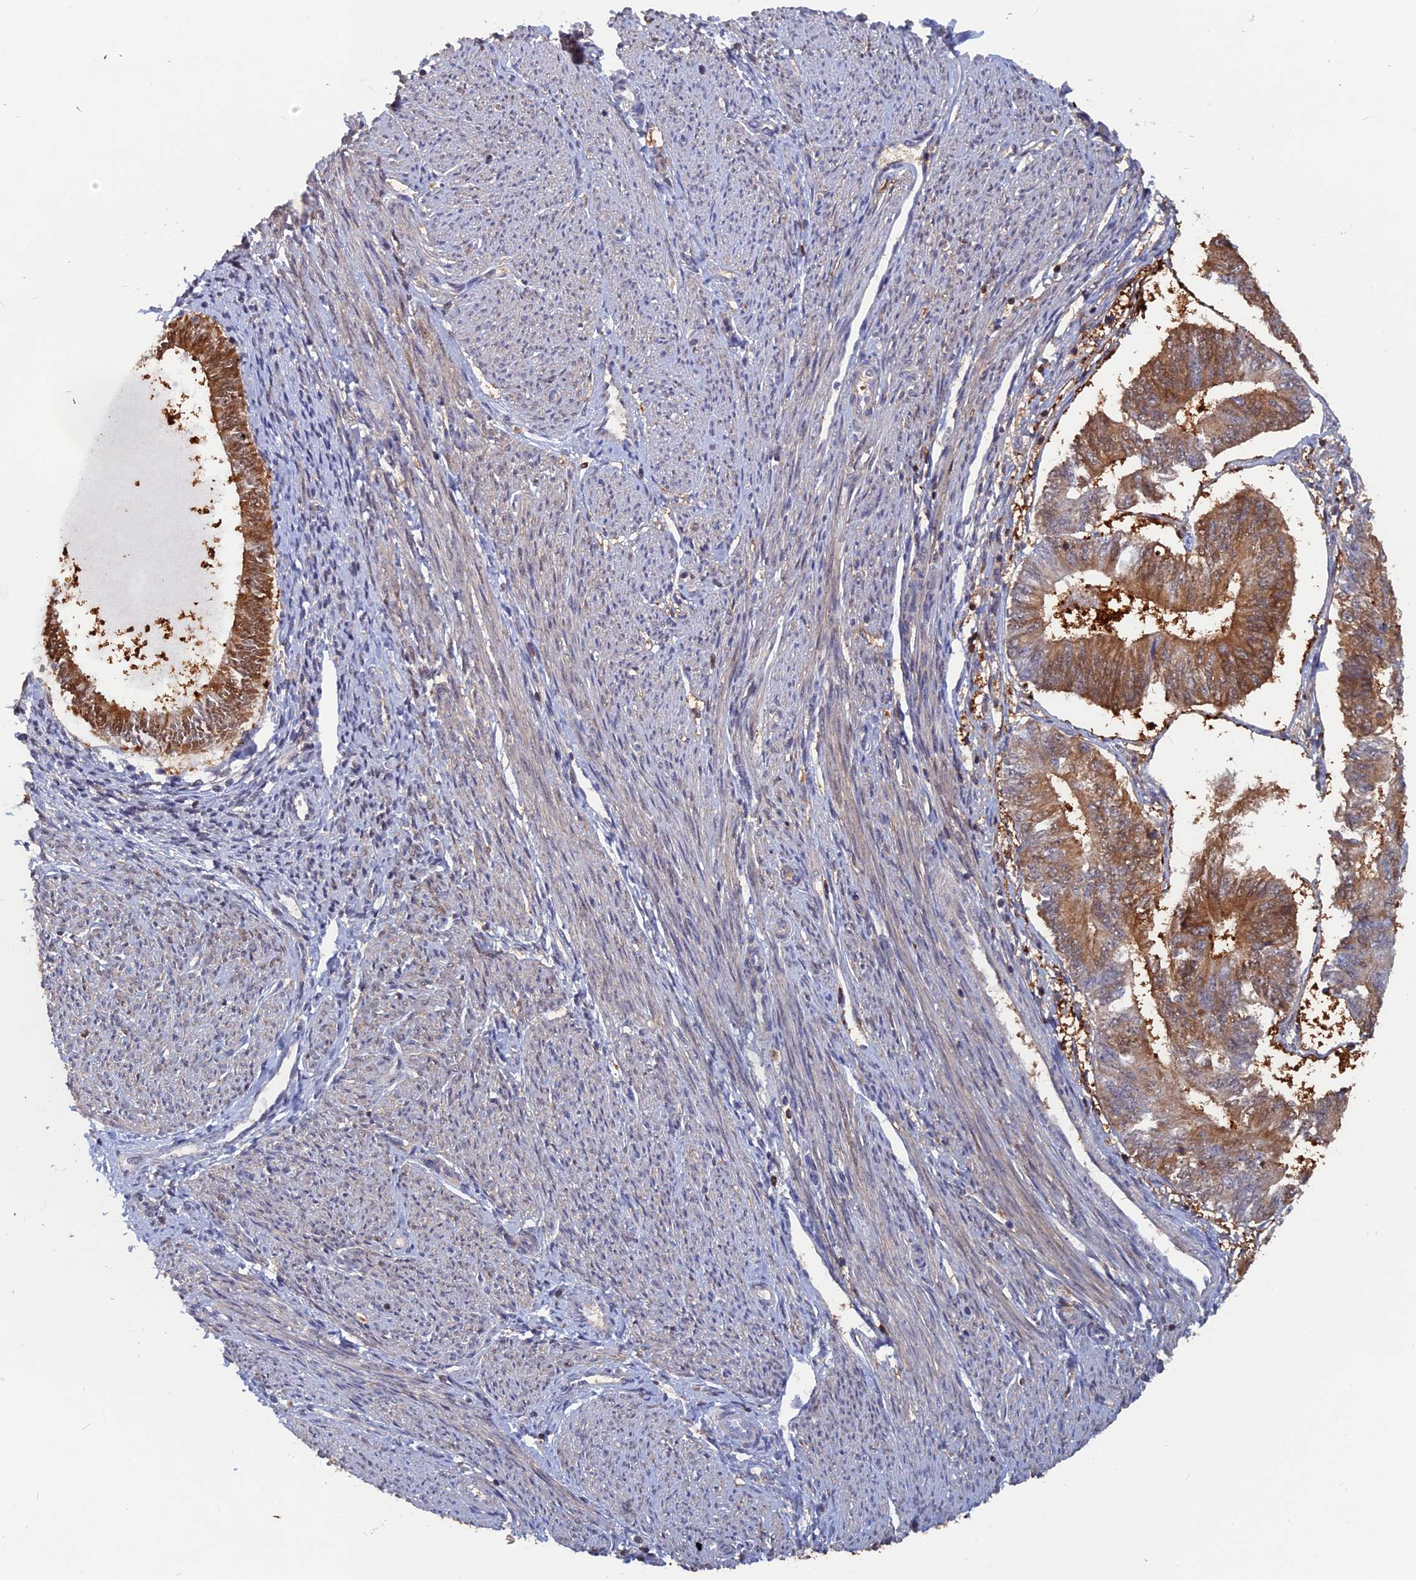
{"staining": {"intensity": "moderate", "quantity": ">75%", "location": "cytoplasmic/membranous"}, "tissue": "endometrial cancer", "cell_type": "Tumor cells", "image_type": "cancer", "snomed": [{"axis": "morphology", "description": "Adenocarcinoma, NOS"}, {"axis": "topography", "description": "Endometrium"}], "caption": "Protein staining exhibits moderate cytoplasmic/membranous positivity in about >75% of tumor cells in endometrial cancer.", "gene": "BLVRA", "patient": {"sex": "female", "age": 58}}